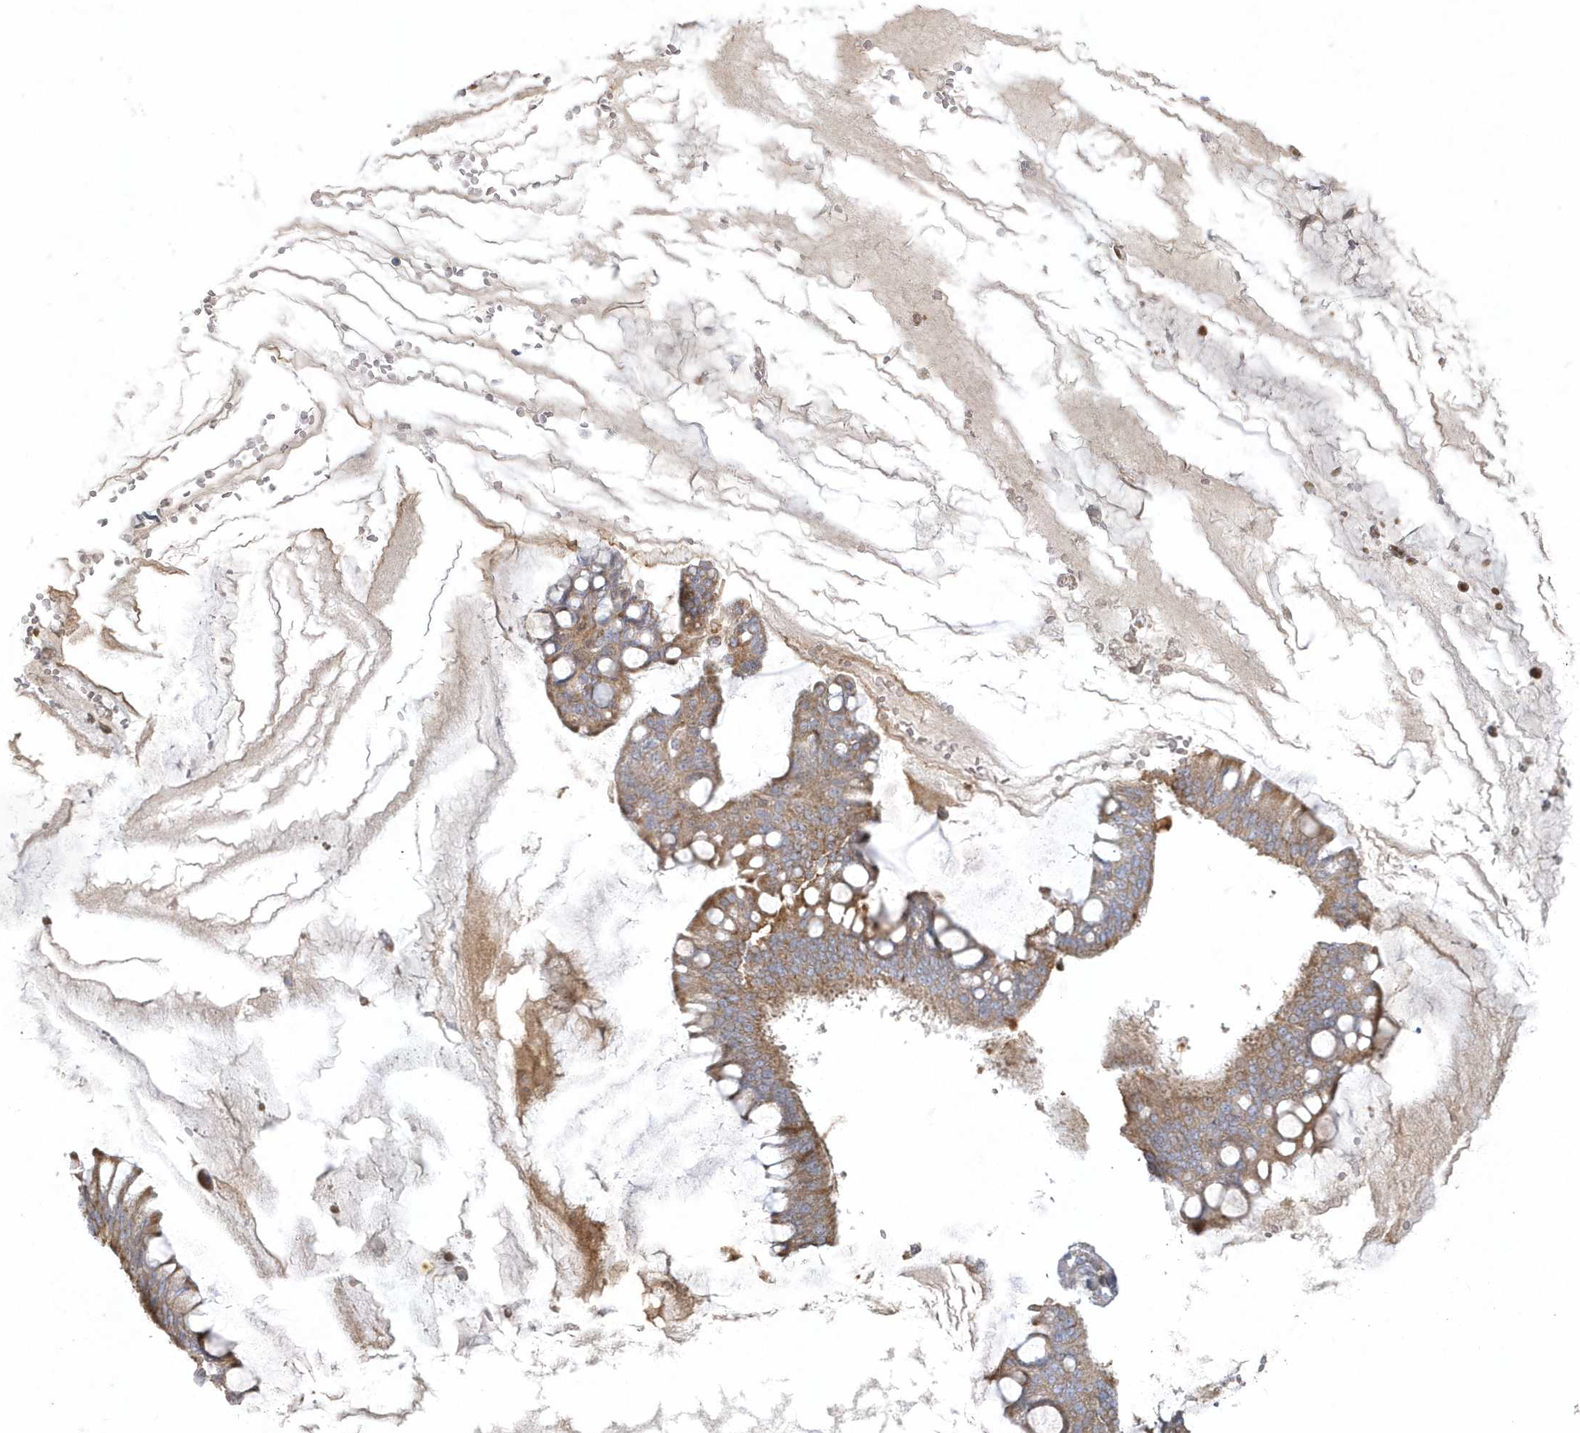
{"staining": {"intensity": "moderate", "quantity": ">75%", "location": "cytoplasmic/membranous"}, "tissue": "ovarian cancer", "cell_type": "Tumor cells", "image_type": "cancer", "snomed": [{"axis": "morphology", "description": "Cystadenocarcinoma, mucinous, NOS"}, {"axis": "topography", "description": "Ovary"}], "caption": "Immunohistochemical staining of human ovarian cancer (mucinous cystadenocarcinoma) demonstrates moderate cytoplasmic/membranous protein staining in about >75% of tumor cells.", "gene": "BLTP3A", "patient": {"sex": "female", "age": 73}}